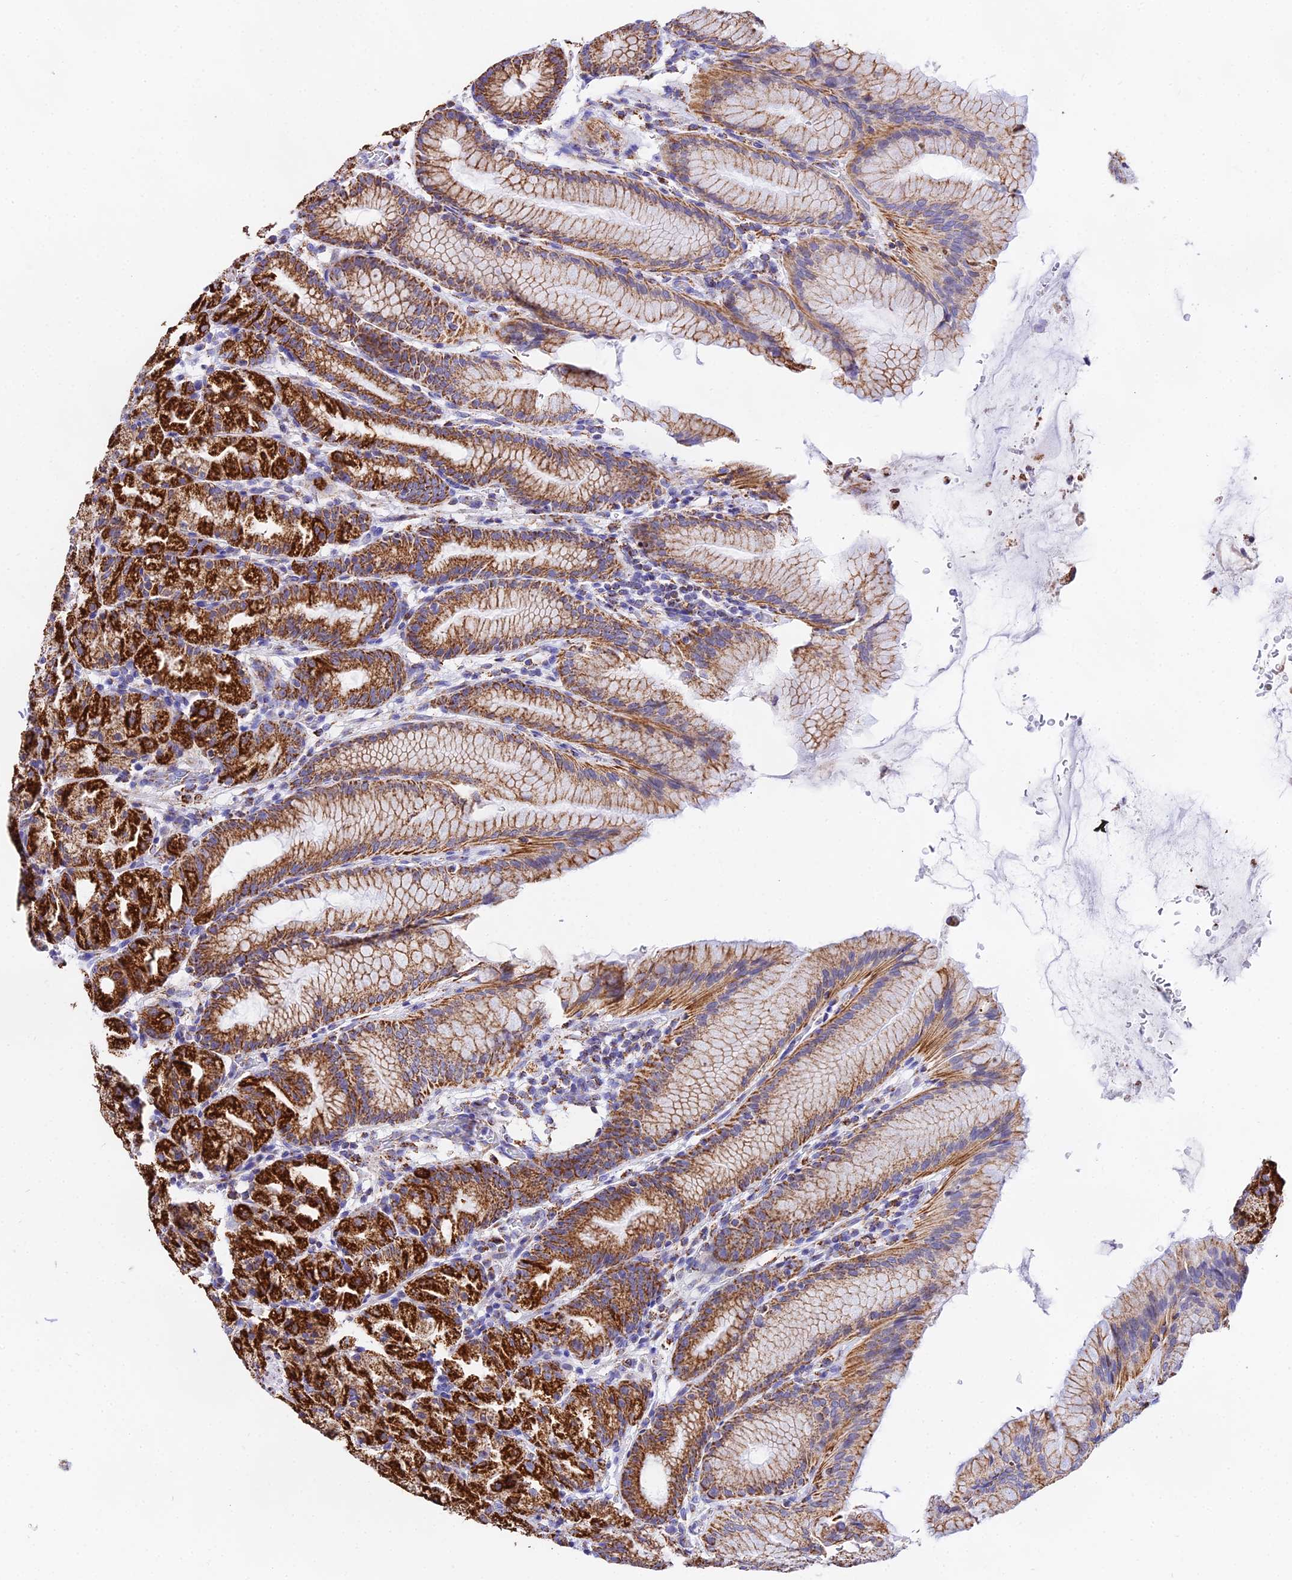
{"staining": {"intensity": "strong", "quantity": ">75%", "location": "cytoplasmic/membranous"}, "tissue": "stomach", "cell_type": "Glandular cells", "image_type": "normal", "snomed": [{"axis": "morphology", "description": "Normal tissue, NOS"}, {"axis": "topography", "description": "Stomach, upper"}], "caption": "Strong cytoplasmic/membranous positivity for a protein is present in about >75% of glandular cells of unremarkable stomach using immunohistochemistry.", "gene": "ATP5PD", "patient": {"sex": "male", "age": 48}}